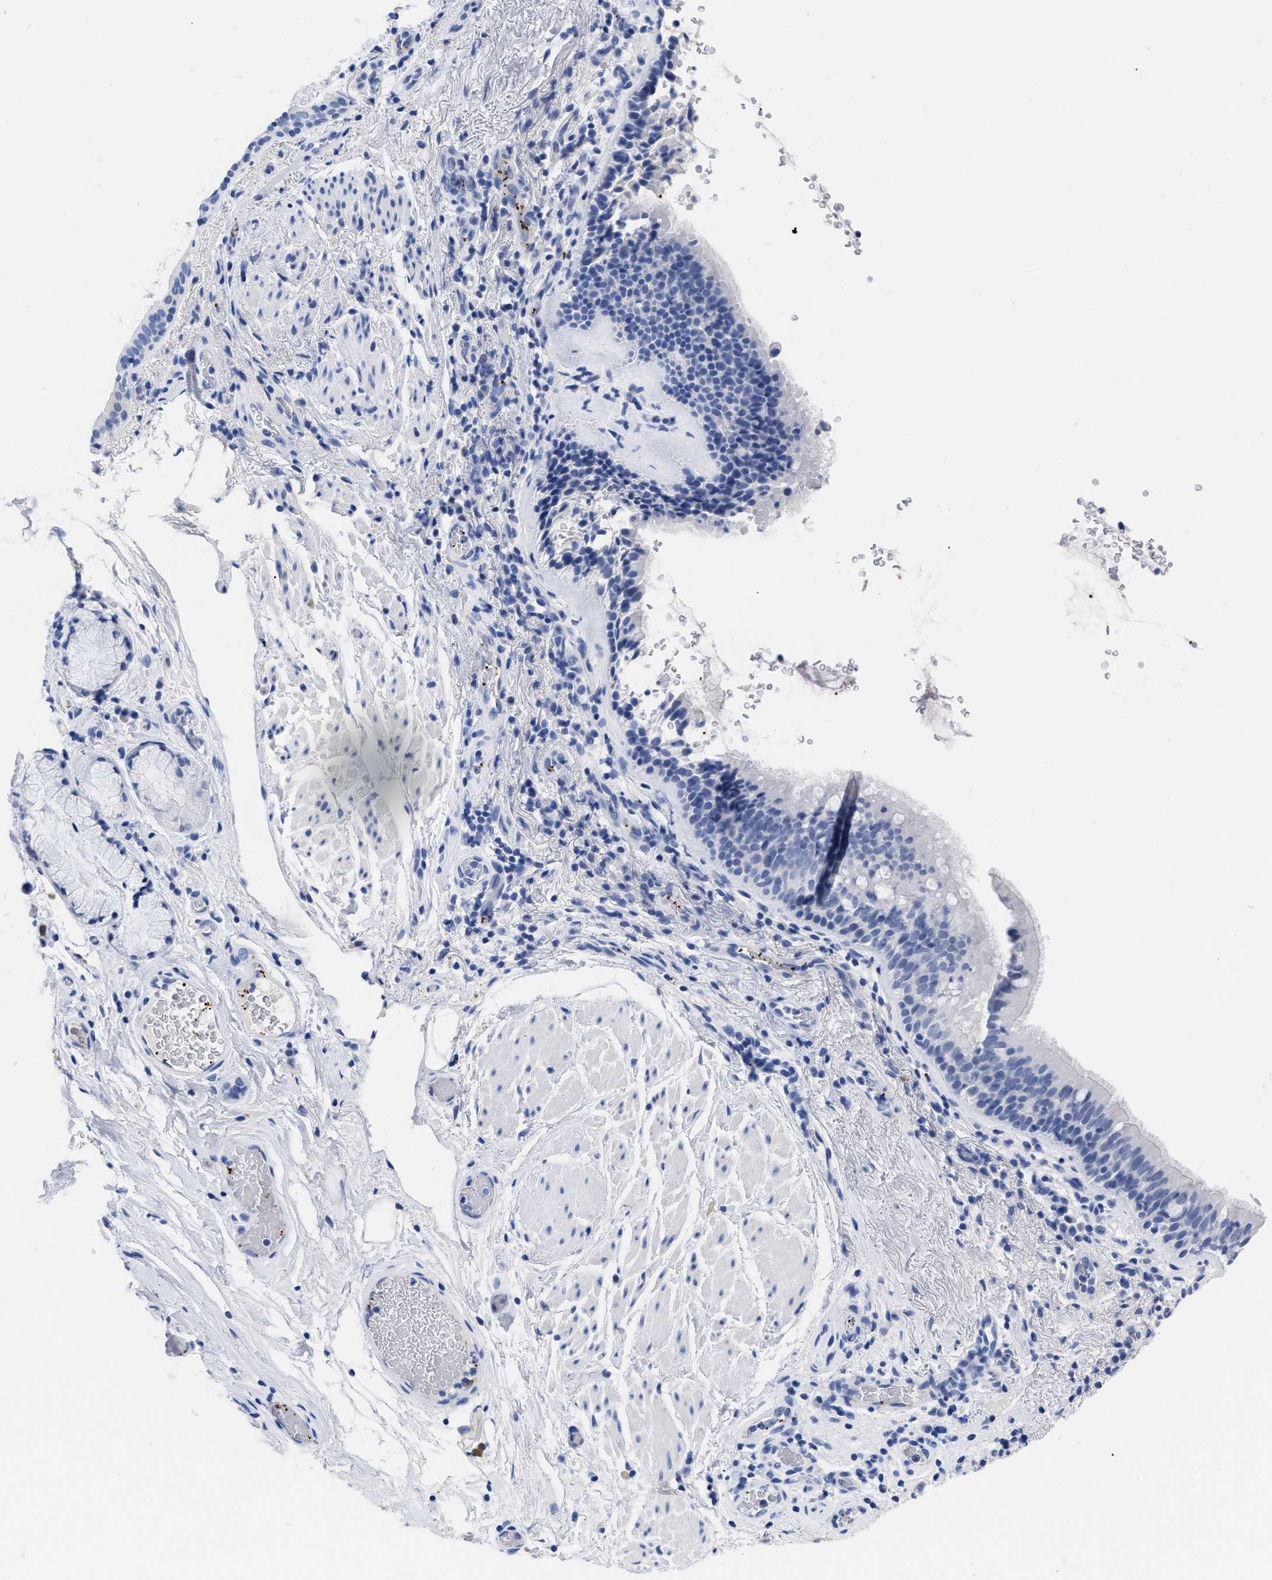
{"staining": {"intensity": "negative", "quantity": "none", "location": "none"}, "tissue": "bronchus", "cell_type": "Respiratory epithelial cells", "image_type": "normal", "snomed": [{"axis": "morphology", "description": "Normal tissue, NOS"}, {"axis": "morphology", "description": "Inflammation, NOS"}, {"axis": "topography", "description": "Cartilage tissue"}, {"axis": "topography", "description": "Bronchus"}], "caption": "IHC micrograph of normal bronchus stained for a protein (brown), which demonstrates no staining in respiratory epithelial cells. Nuclei are stained in blue.", "gene": "TREML1", "patient": {"sex": "male", "age": 77}}